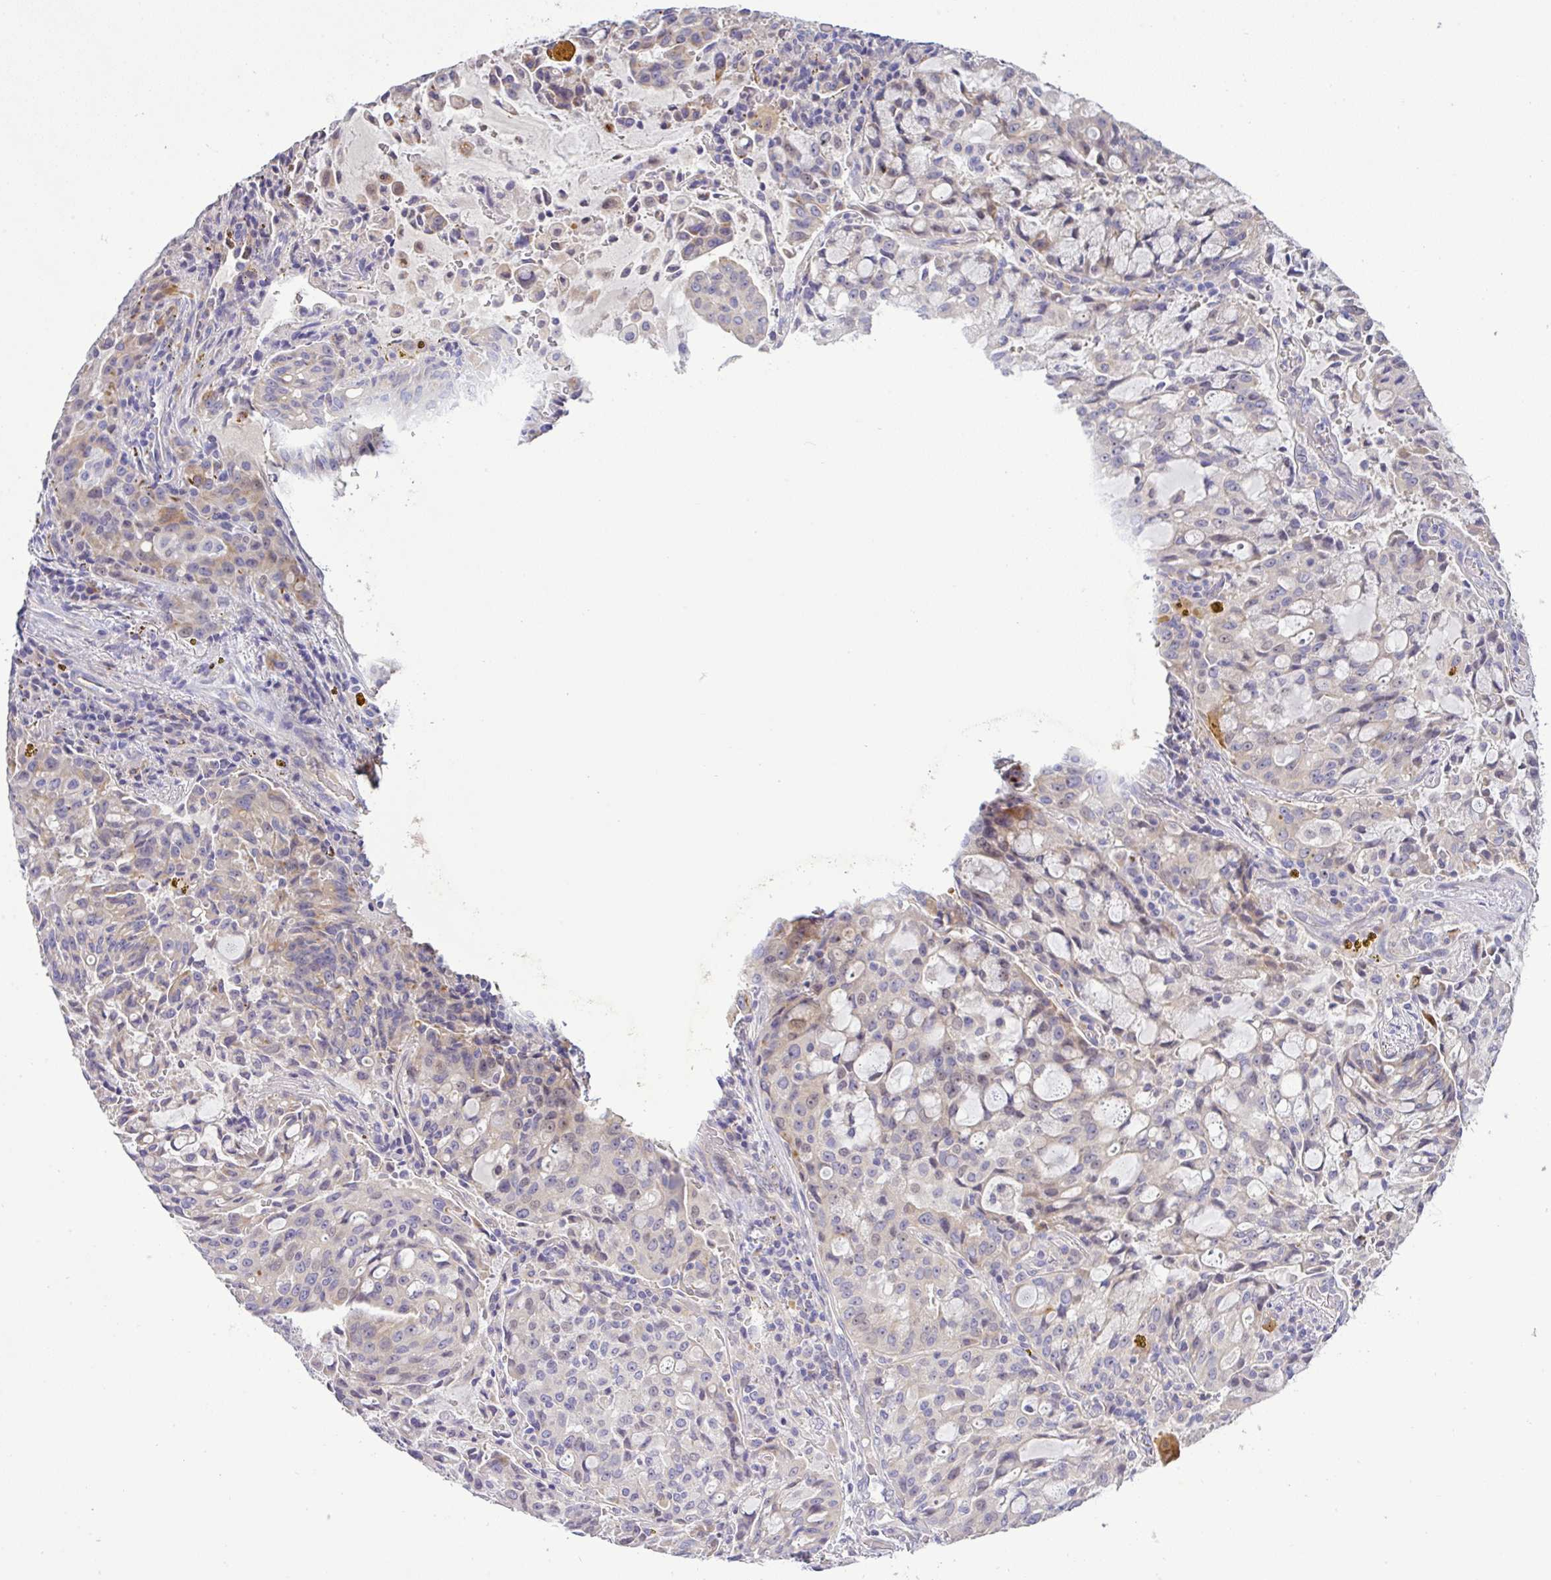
{"staining": {"intensity": "weak", "quantity": "<25%", "location": "cytoplasmic/membranous"}, "tissue": "lung cancer", "cell_type": "Tumor cells", "image_type": "cancer", "snomed": [{"axis": "morphology", "description": "Adenocarcinoma, NOS"}, {"axis": "topography", "description": "Lung"}], "caption": "This is a image of IHC staining of lung adenocarcinoma, which shows no positivity in tumor cells. Nuclei are stained in blue.", "gene": "EPN3", "patient": {"sex": "female", "age": 44}}